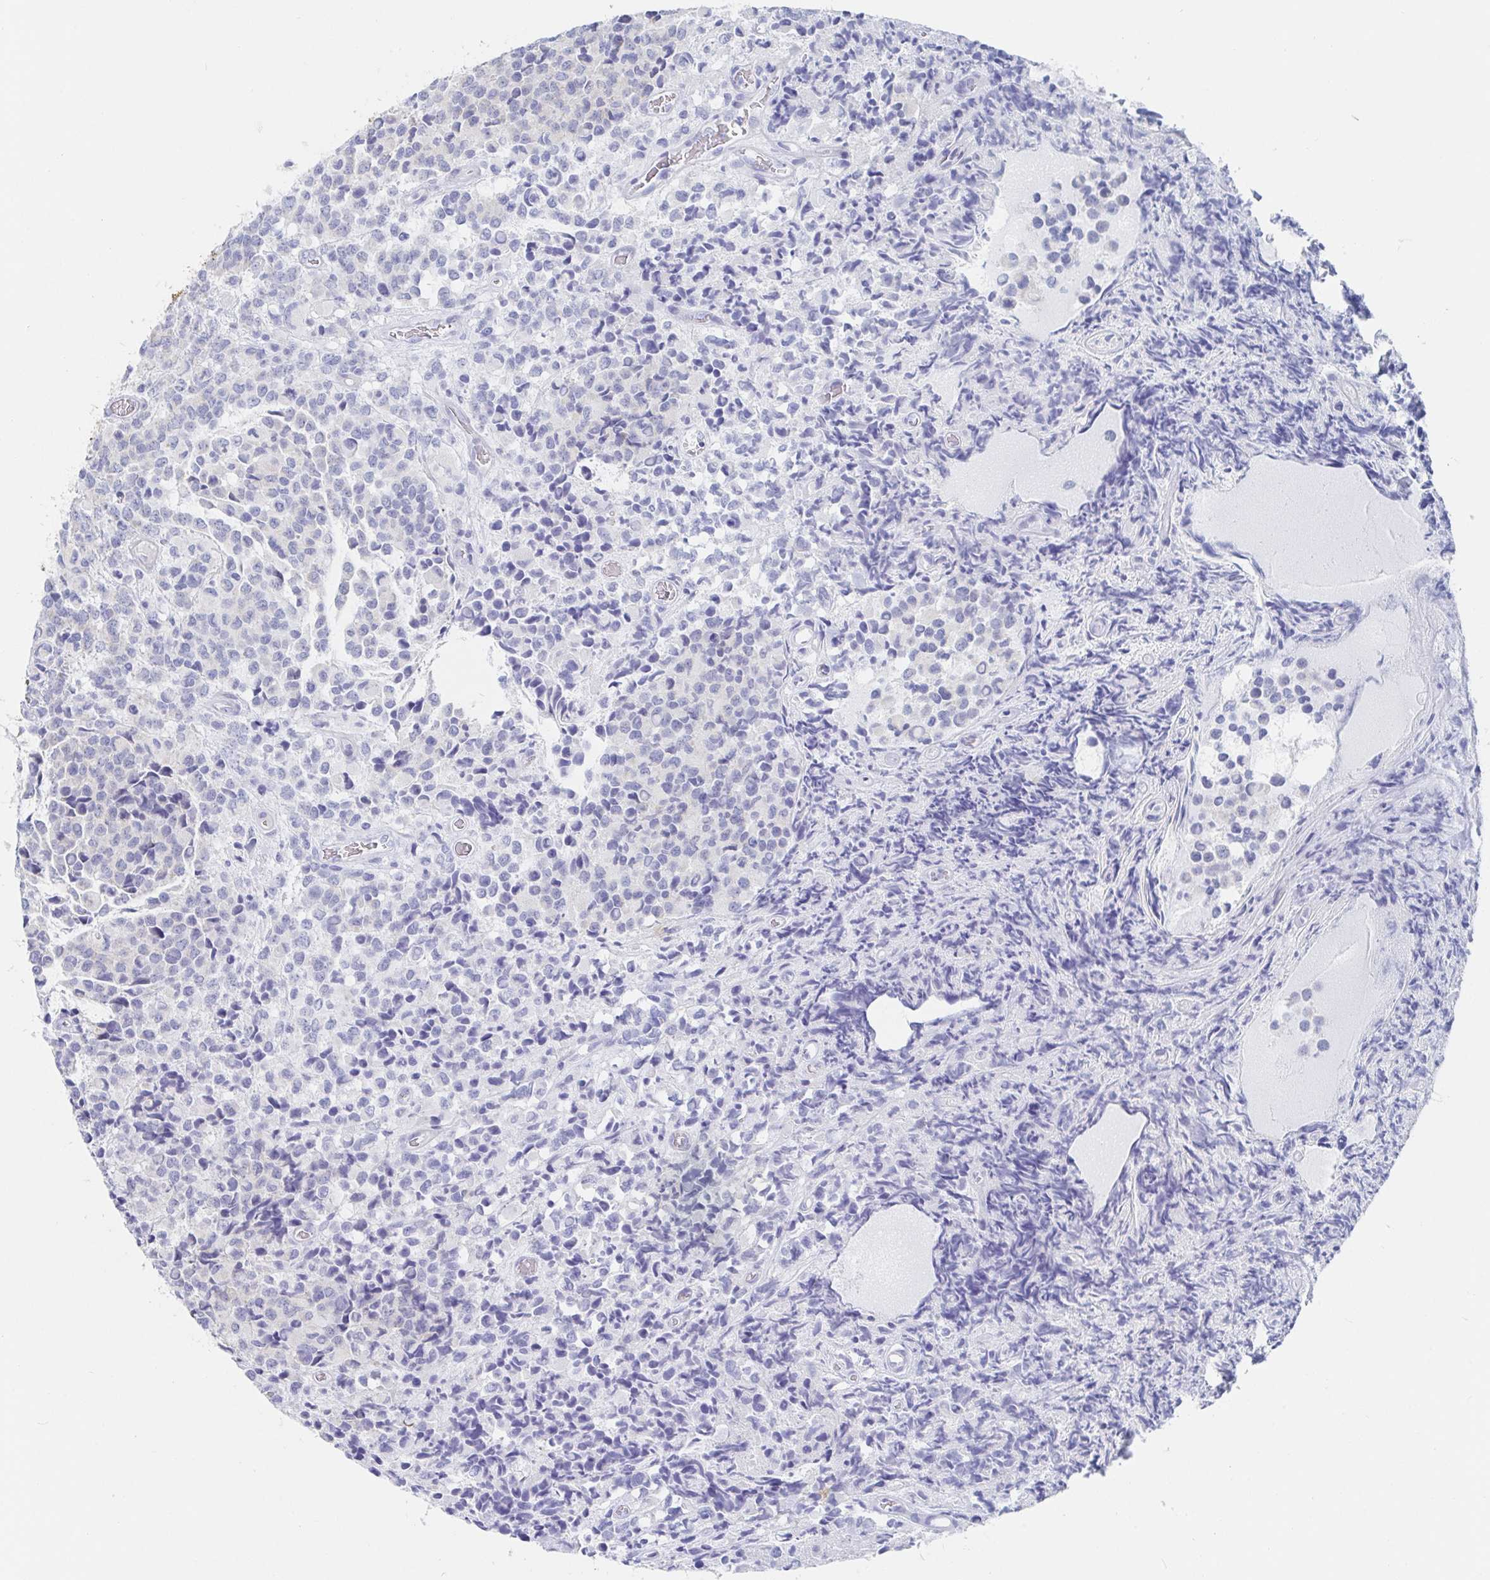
{"staining": {"intensity": "negative", "quantity": "none", "location": "none"}, "tissue": "glioma", "cell_type": "Tumor cells", "image_type": "cancer", "snomed": [{"axis": "morphology", "description": "Glioma, malignant, High grade"}, {"axis": "topography", "description": "Brain"}], "caption": "An IHC photomicrograph of malignant high-grade glioma is shown. There is no staining in tumor cells of malignant high-grade glioma. (DAB (3,3'-diaminobenzidine) immunohistochemistry (IHC) visualized using brightfield microscopy, high magnification).", "gene": "PACSIN1", "patient": {"sex": "male", "age": 39}}